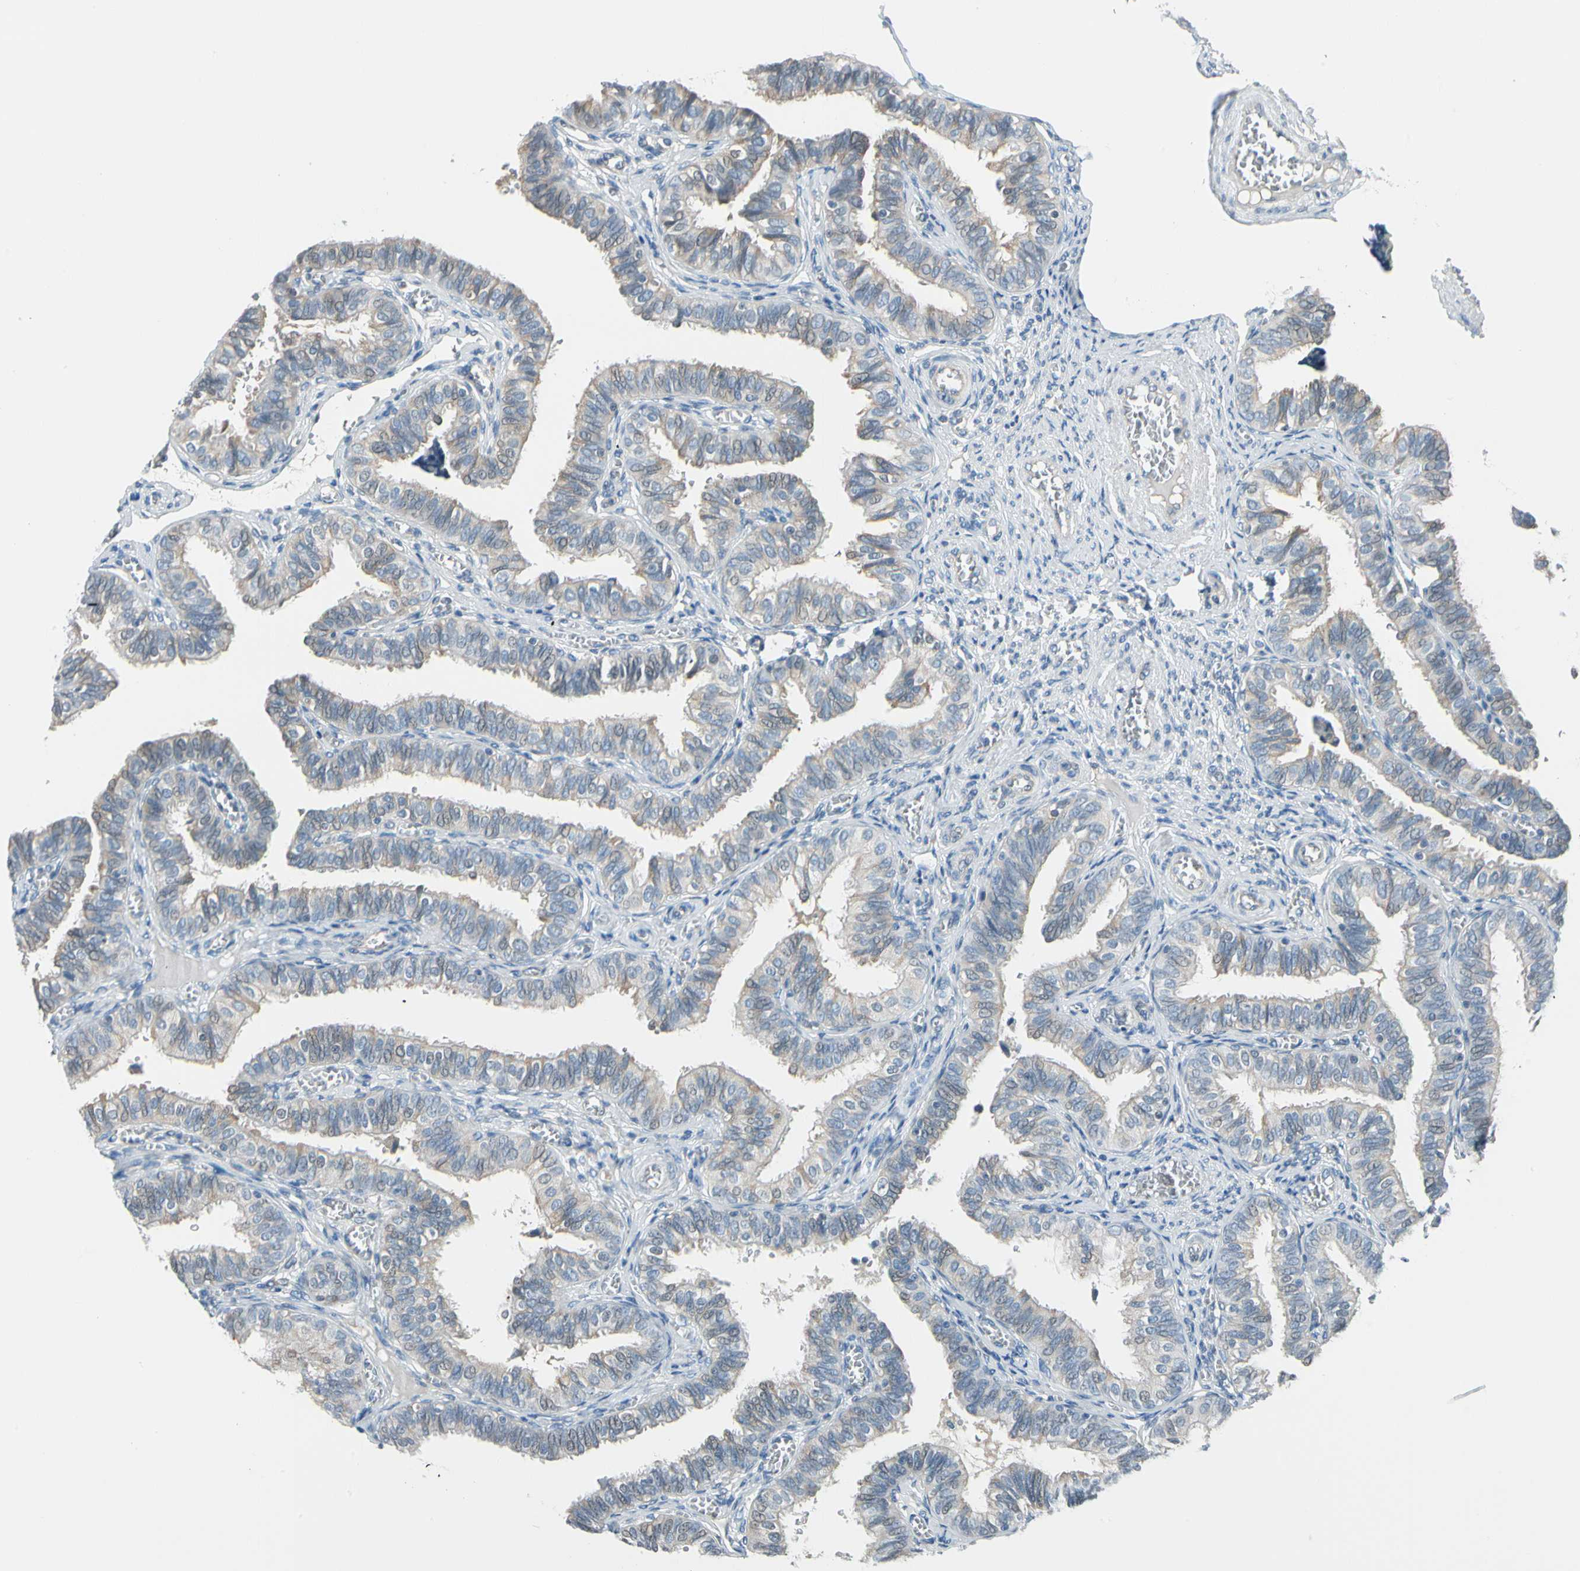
{"staining": {"intensity": "weak", "quantity": "25%-75%", "location": "cytoplasmic/membranous"}, "tissue": "fallopian tube", "cell_type": "Glandular cells", "image_type": "normal", "snomed": [{"axis": "morphology", "description": "Normal tissue, NOS"}, {"axis": "topography", "description": "Fallopian tube"}], "caption": "IHC micrograph of unremarkable fallopian tube stained for a protein (brown), which displays low levels of weak cytoplasmic/membranous expression in approximately 25%-75% of glandular cells.", "gene": "STK40", "patient": {"sex": "female", "age": 46}}